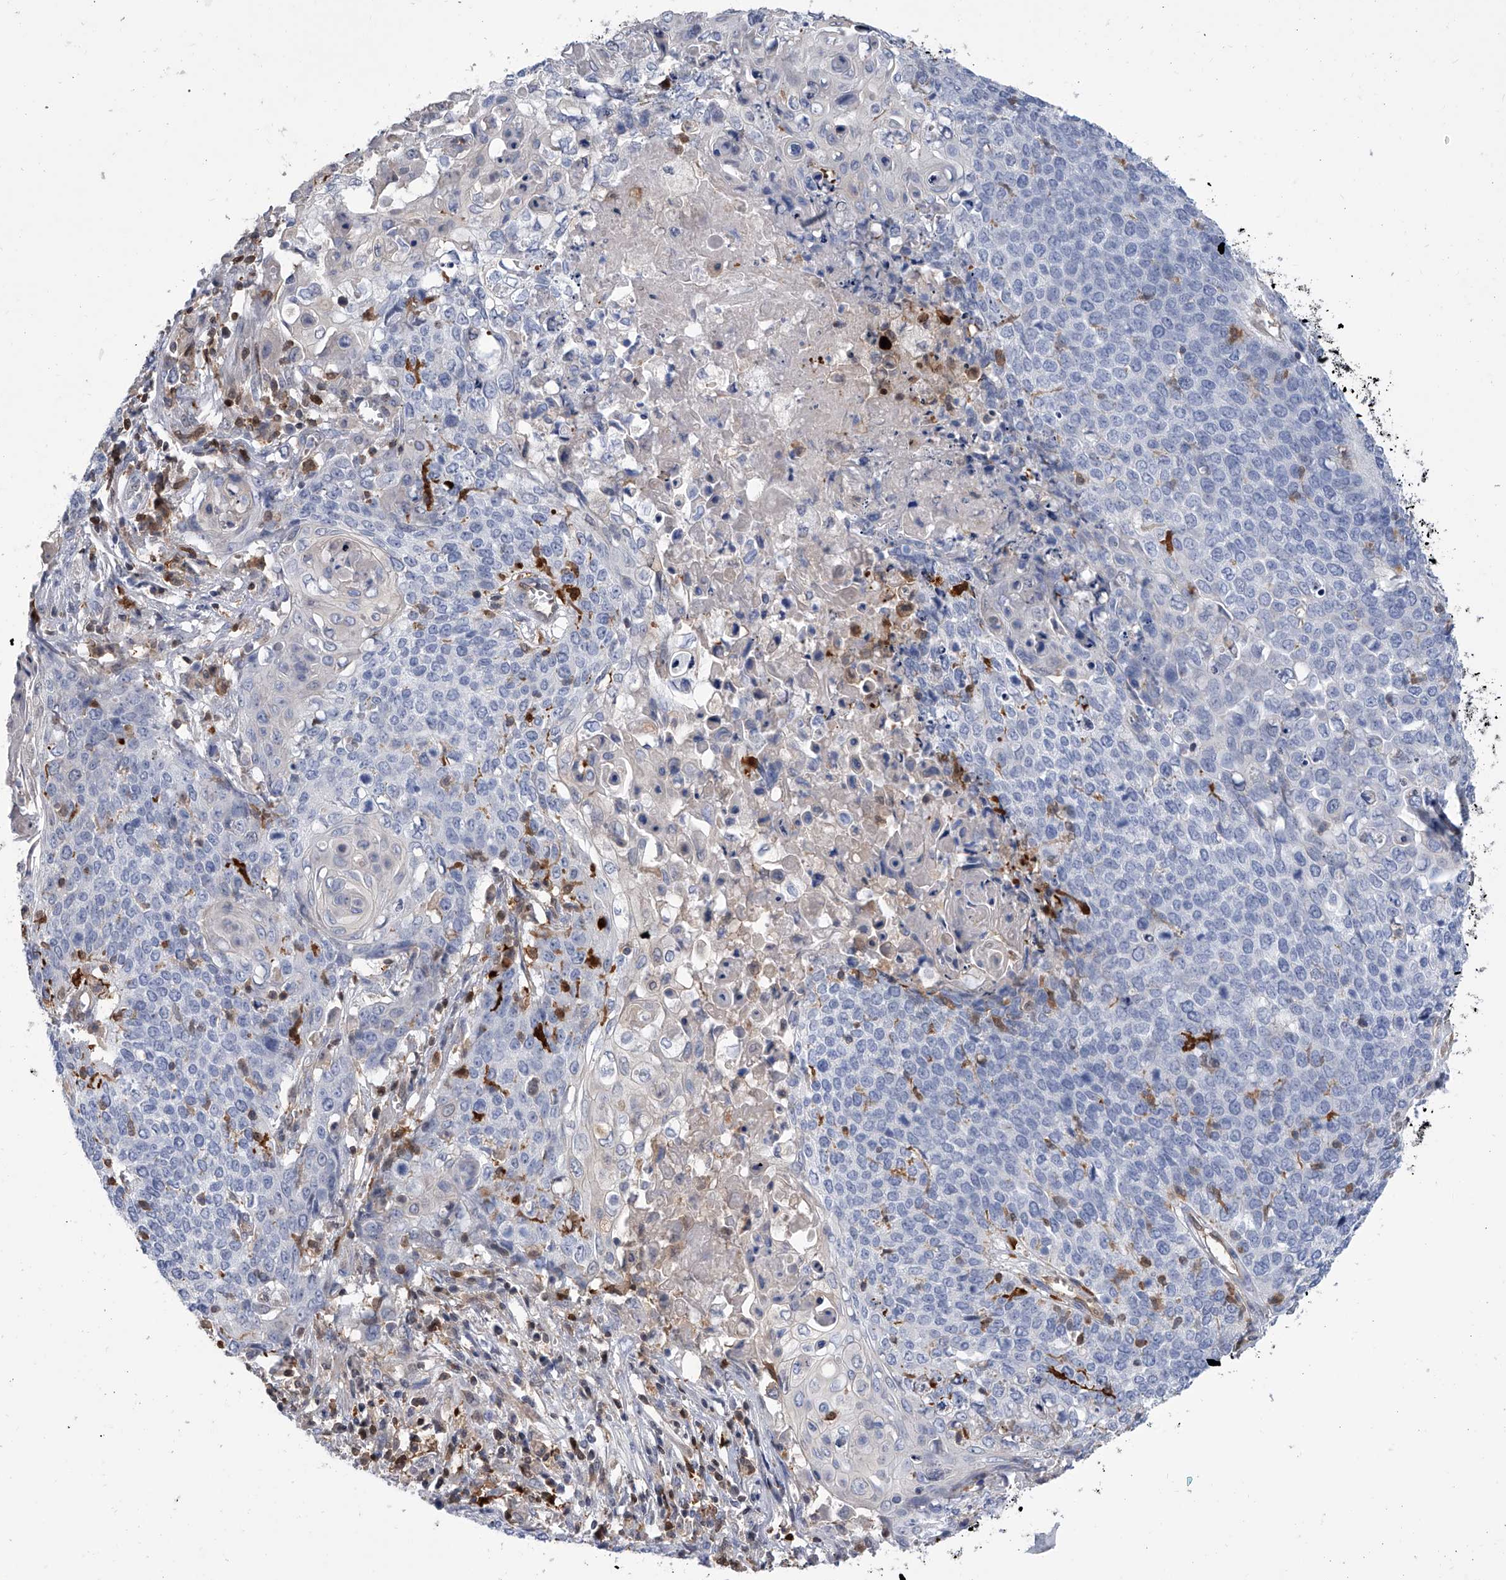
{"staining": {"intensity": "negative", "quantity": "none", "location": "none"}, "tissue": "cervical cancer", "cell_type": "Tumor cells", "image_type": "cancer", "snomed": [{"axis": "morphology", "description": "Squamous cell carcinoma, NOS"}, {"axis": "topography", "description": "Cervix"}], "caption": "Immunohistochemical staining of cervical cancer (squamous cell carcinoma) exhibits no significant expression in tumor cells.", "gene": "SERPINB9", "patient": {"sex": "female", "age": 39}}